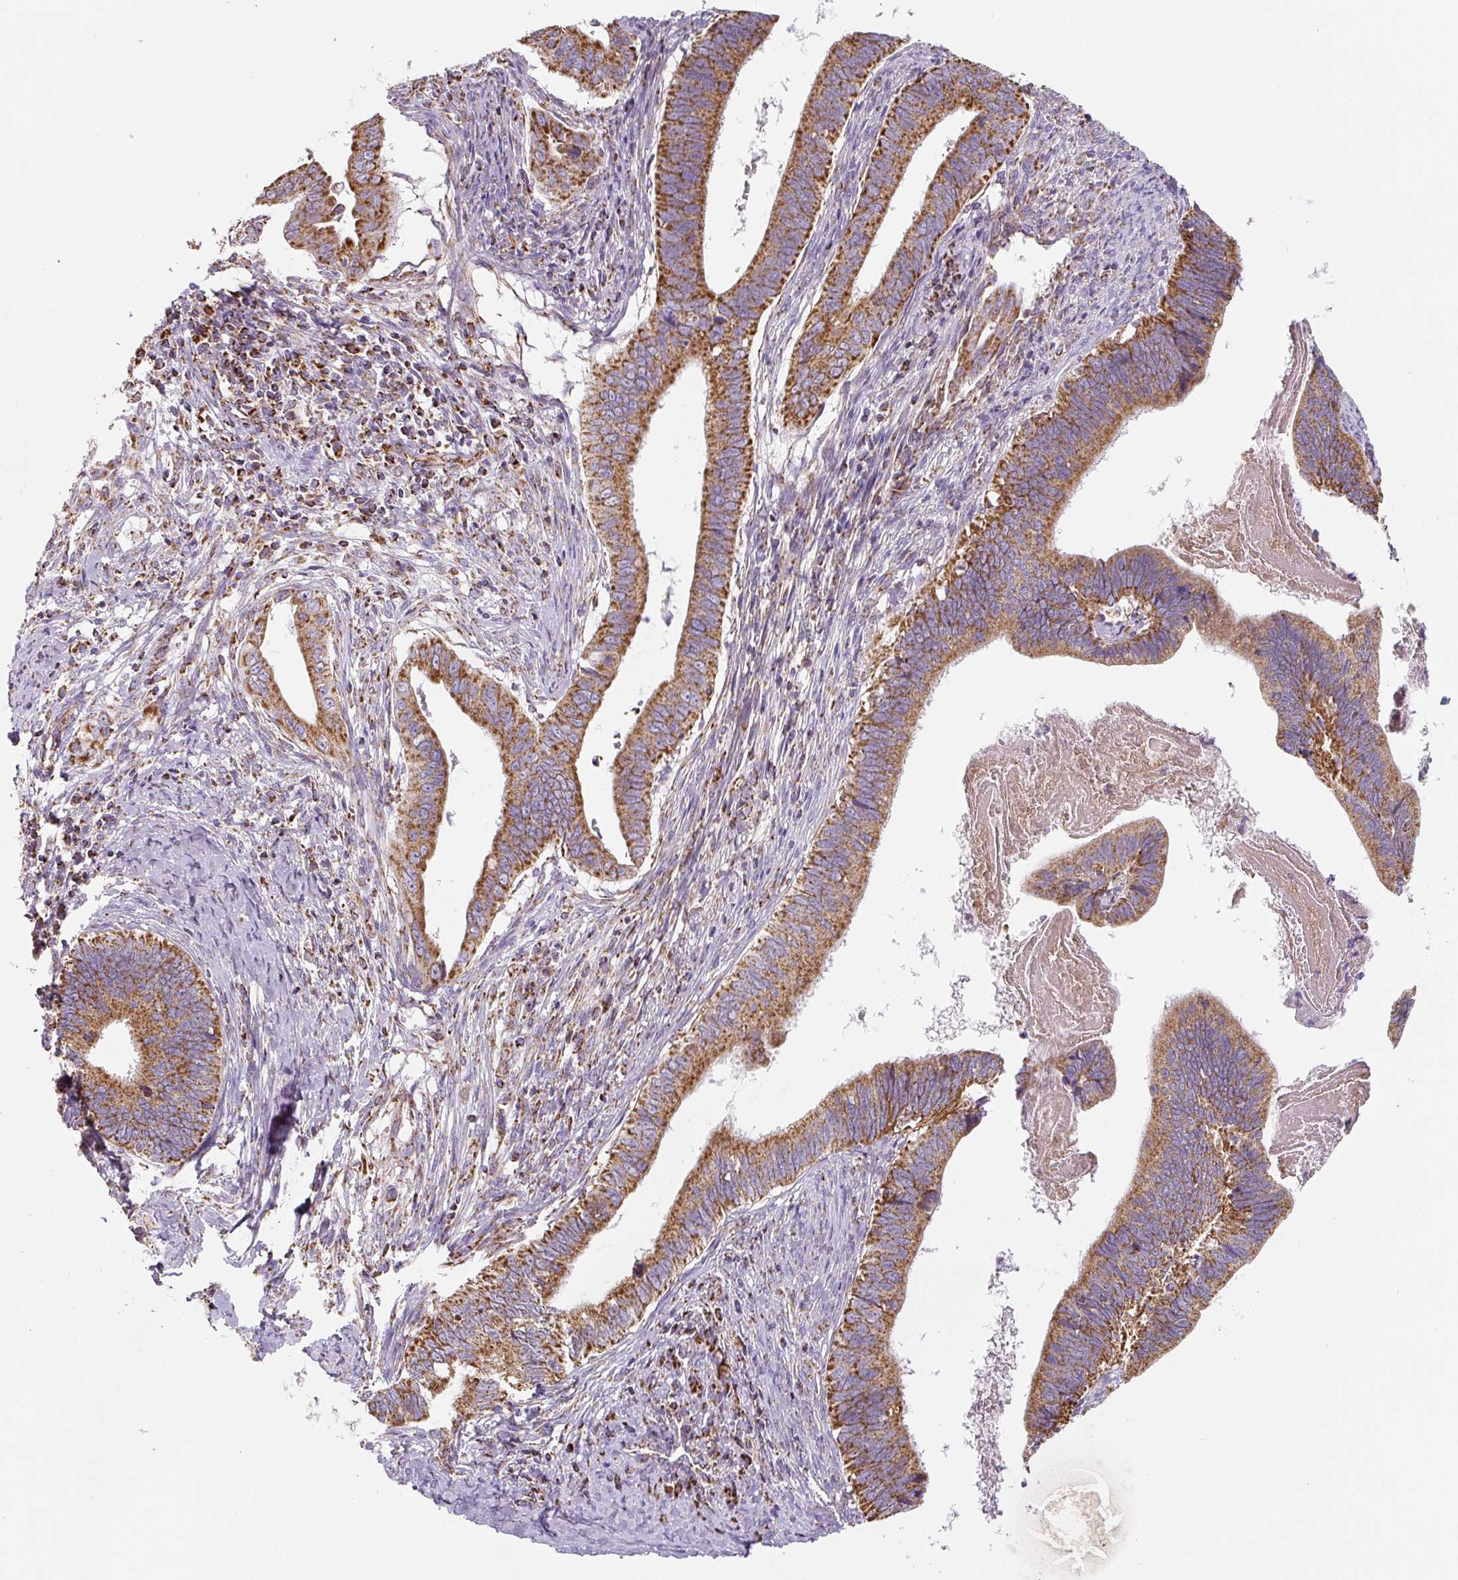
{"staining": {"intensity": "strong", "quantity": ">75%", "location": "cytoplasmic/membranous"}, "tissue": "cervical cancer", "cell_type": "Tumor cells", "image_type": "cancer", "snomed": [{"axis": "morphology", "description": "Adenocarcinoma, NOS"}, {"axis": "topography", "description": "Cervix"}], "caption": "Immunohistochemical staining of cervical adenocarcinoma reveals high levels of strong cytoplasmic/membranous protein expression in about >75% of tumor cells.", "gene": "MT-CO2", "patient": {"sex": "female", "age": 42}}